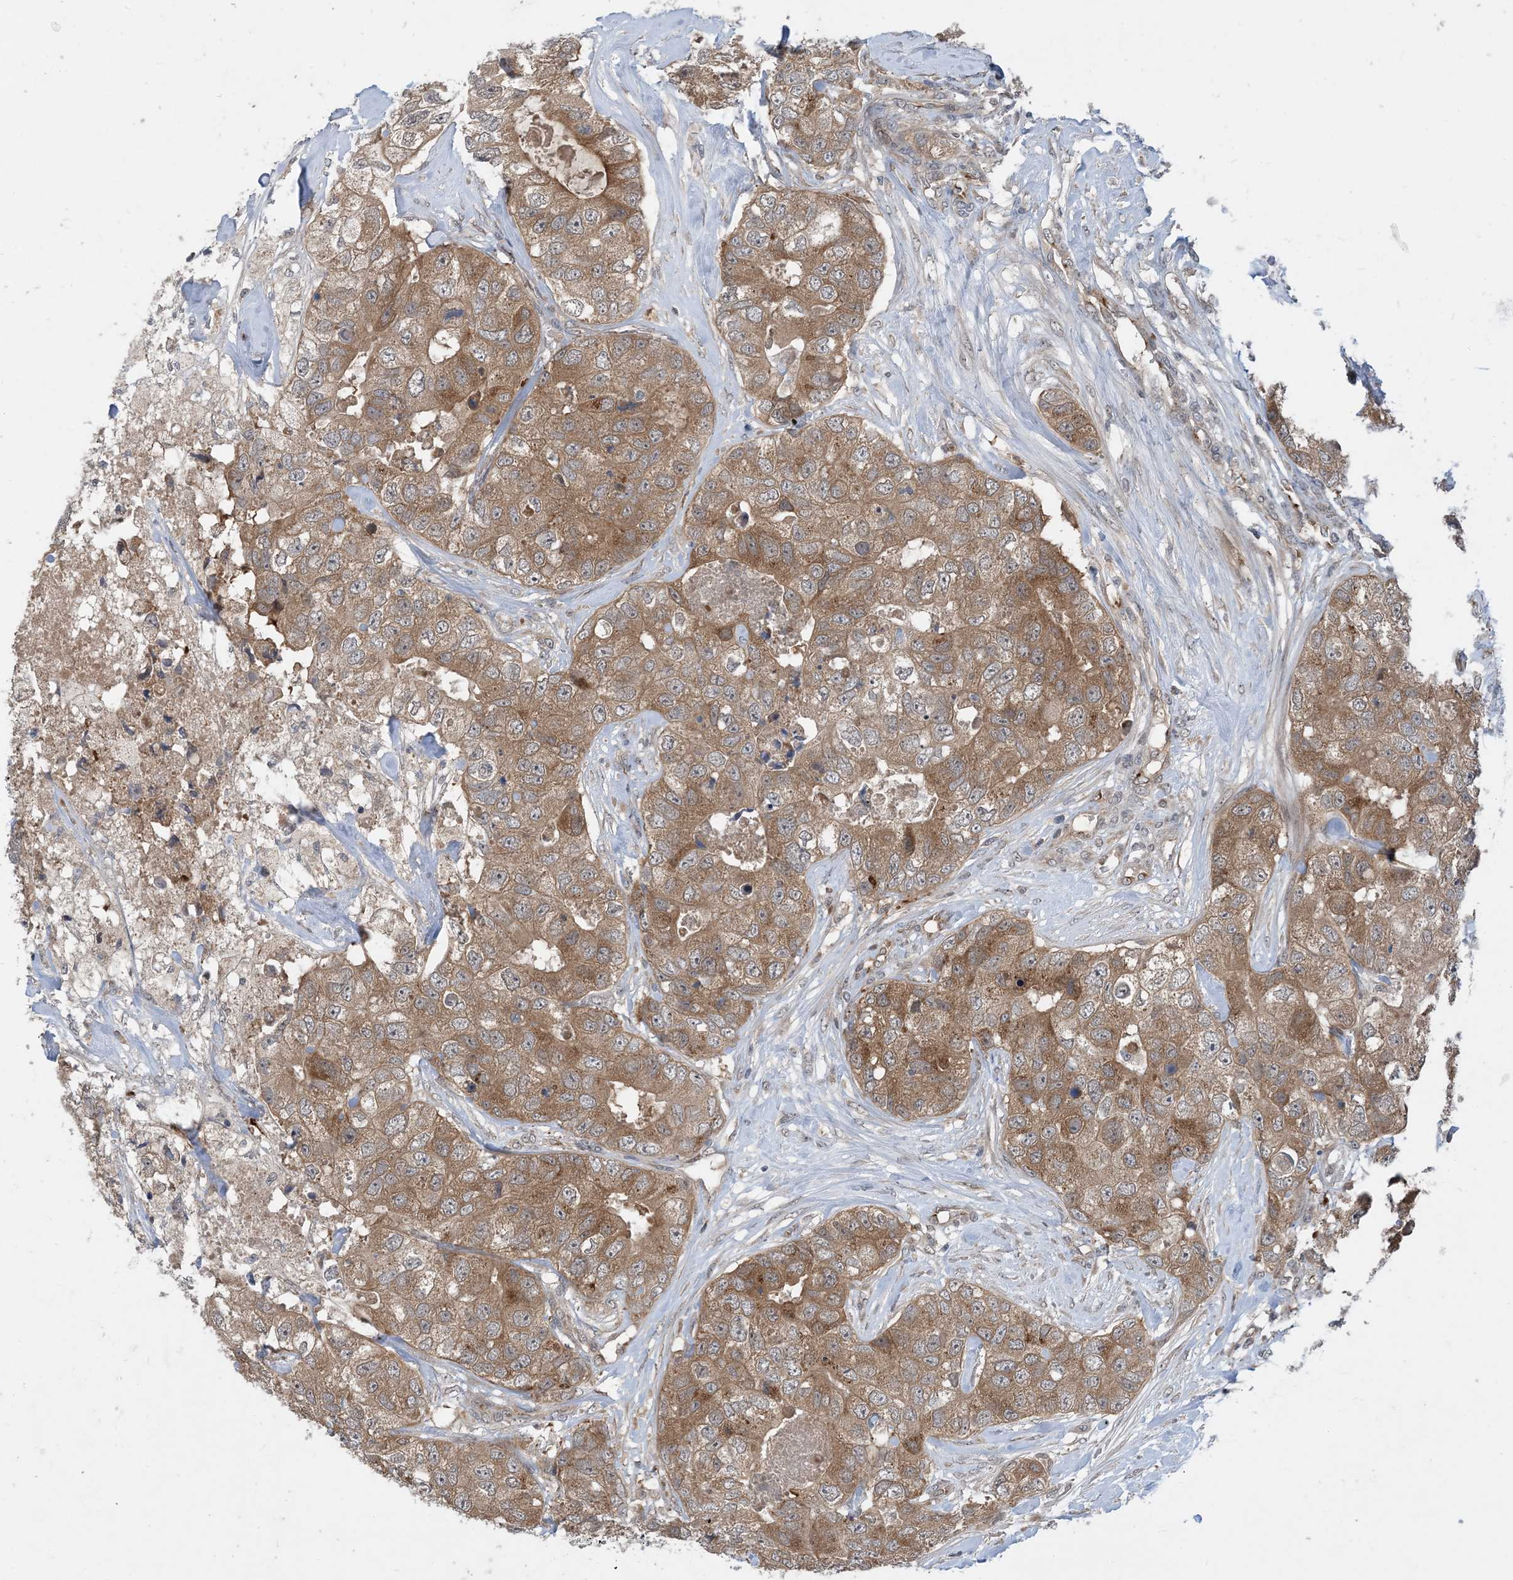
{"staining": {"intensity": "moderate", "quantity": ">75%", "location": "cytoplasmic/membranous"}, "tissue": "breast cancer", "cell_type": "Tumor cells", "image_type": "cancer", "snomed": [{"axis": "morphology", "description": "Duct carcinoma"}, {"axis": "topography", "description": "Breast"}], "caption": "Immunohistochemistry micrograph of breast cancer stained for a protein (brown), which reveals medium levels of moderate cytoplasmic/membranous staining in approximately >75% of tumor cells.", "gene": "TINAG", "patient": {"sex": "female", "age": 62}}